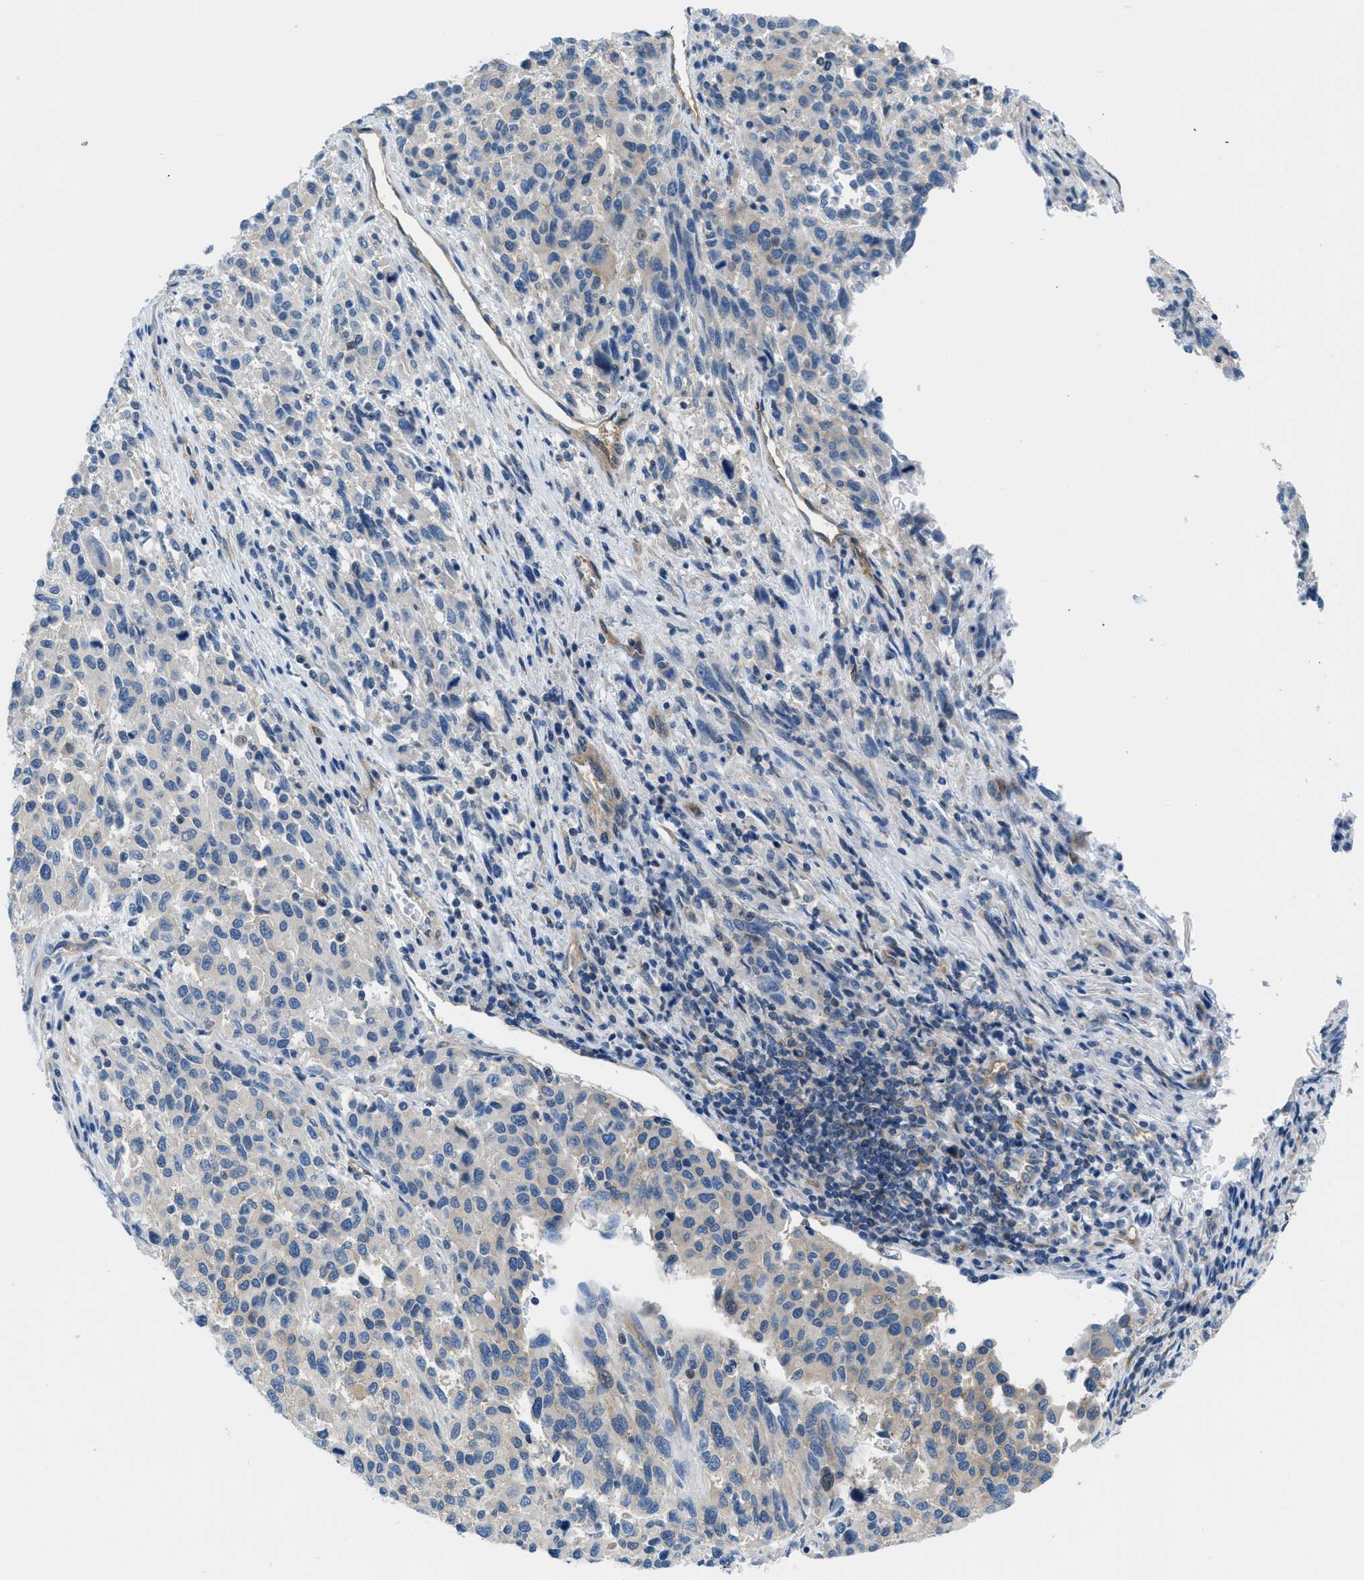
{"staining": {"intensity": "weak", "quantity": "<25%", "location": "cytoplasmic/membranous"}, "tissue": "melanoma", "cell_type": "Tumor cells", "image_type": "cancer", "snomed": [{"axis": "morphology", "description": "Malignant melanoma, Metastatic site"}, {"axis": "topography", "description": "Lung"}], "caption": "Immunohistochemistry (IHC) image of neoplastic tissue: melanoma stained with DAB reveals no significant protein positivity in tumor cells.", "gene": "MAPRE2", "patient": {"sex": "male", "age": 64}}